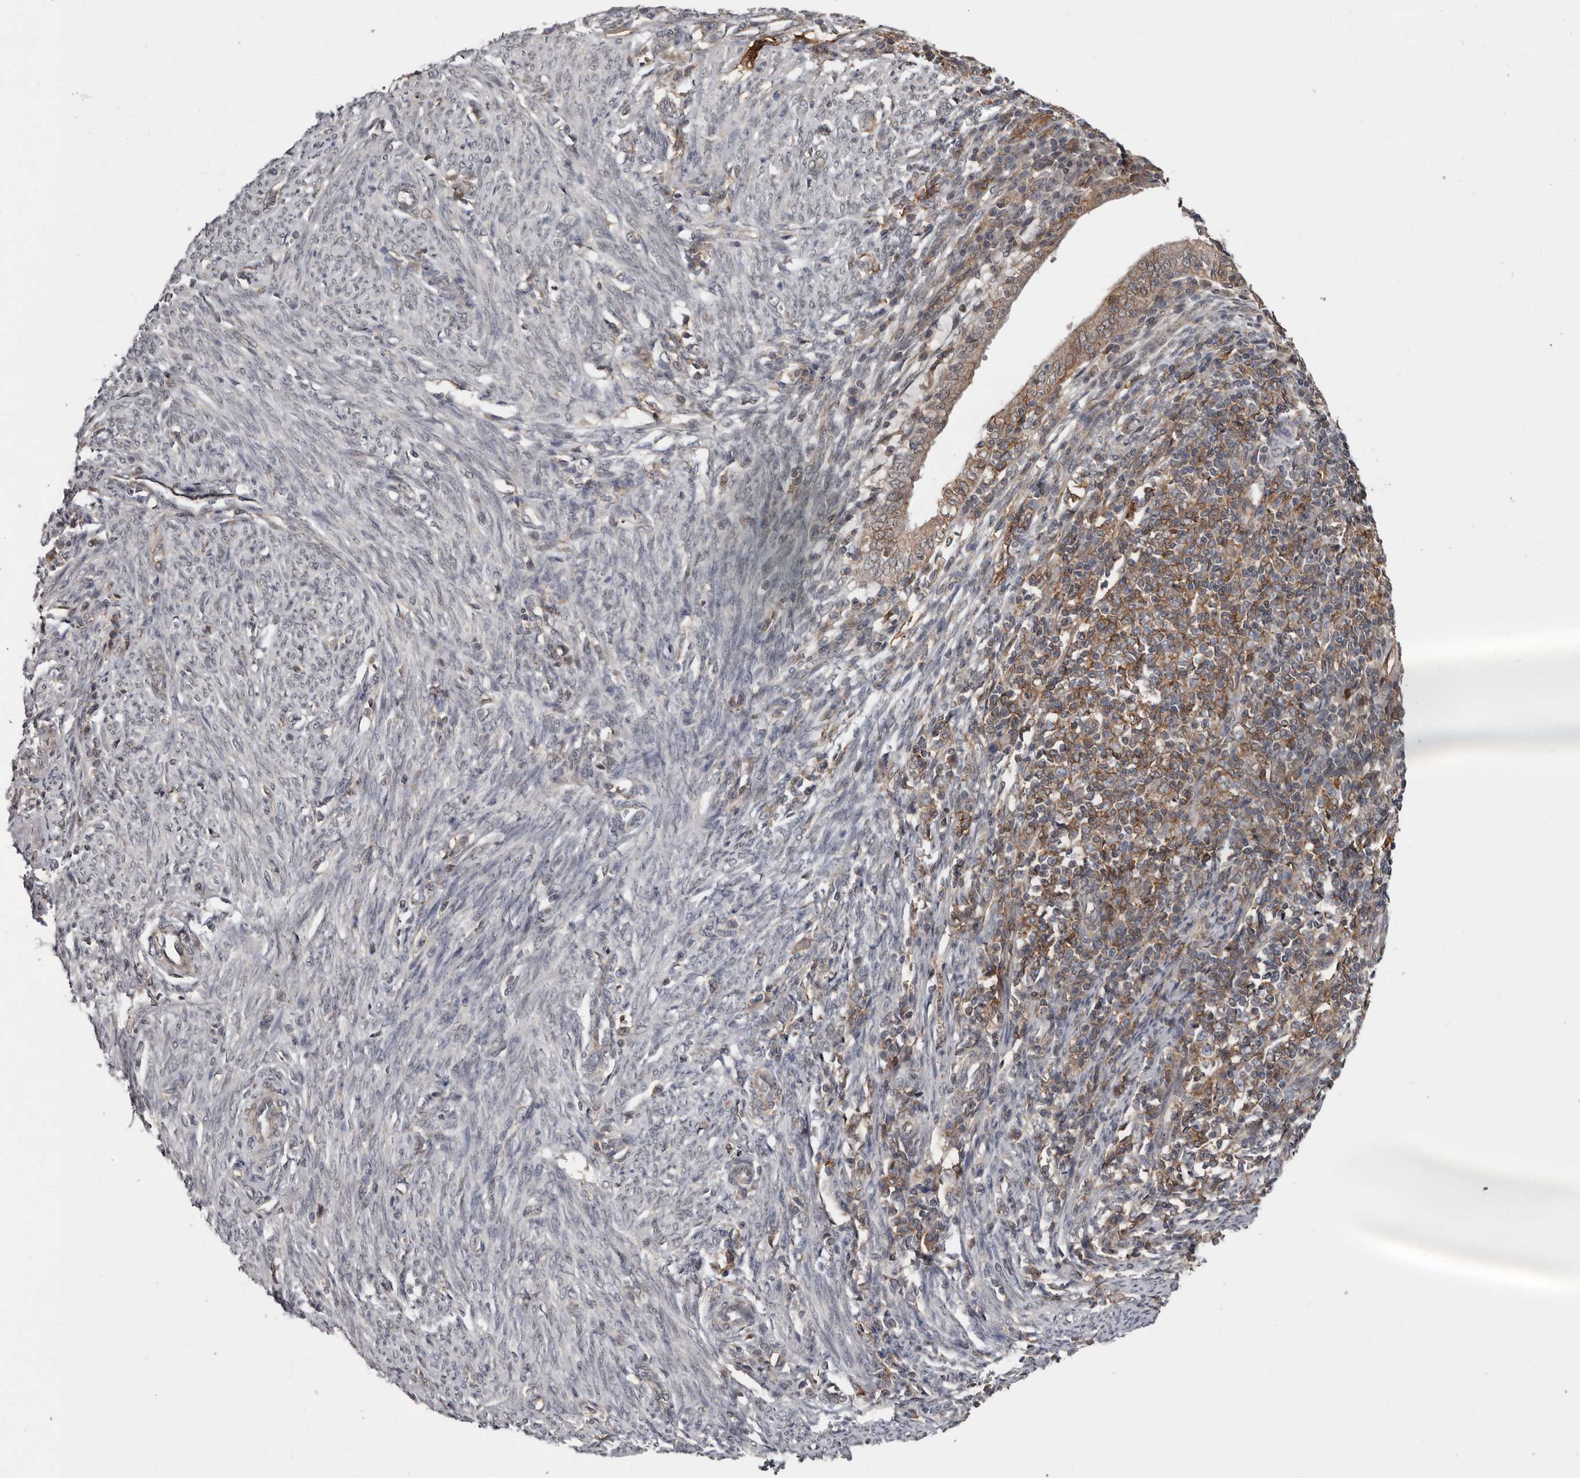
{"staining": {"intensity": "weak", "quantity": "25%-75%", "location": "cytoplasmic/membranous"}, "tissue": "endometrial cancer", "cell_type": "Tumor cells", "image_type": "cancer", "snomed": [{"axis": "morphology", "description": "Adenocarcinoma, NOS"}, {"axis": "topography", "description": "Uterus"}], "caption": "Protein staining of endometrial cancer (adenocarcinoma) tissue displays weak cytoplasmic/membranous staining in approximately 25%-75% of tumor cells.", "gene": "MOGAT2", "patient": {"sex": "female", "age": 77}}